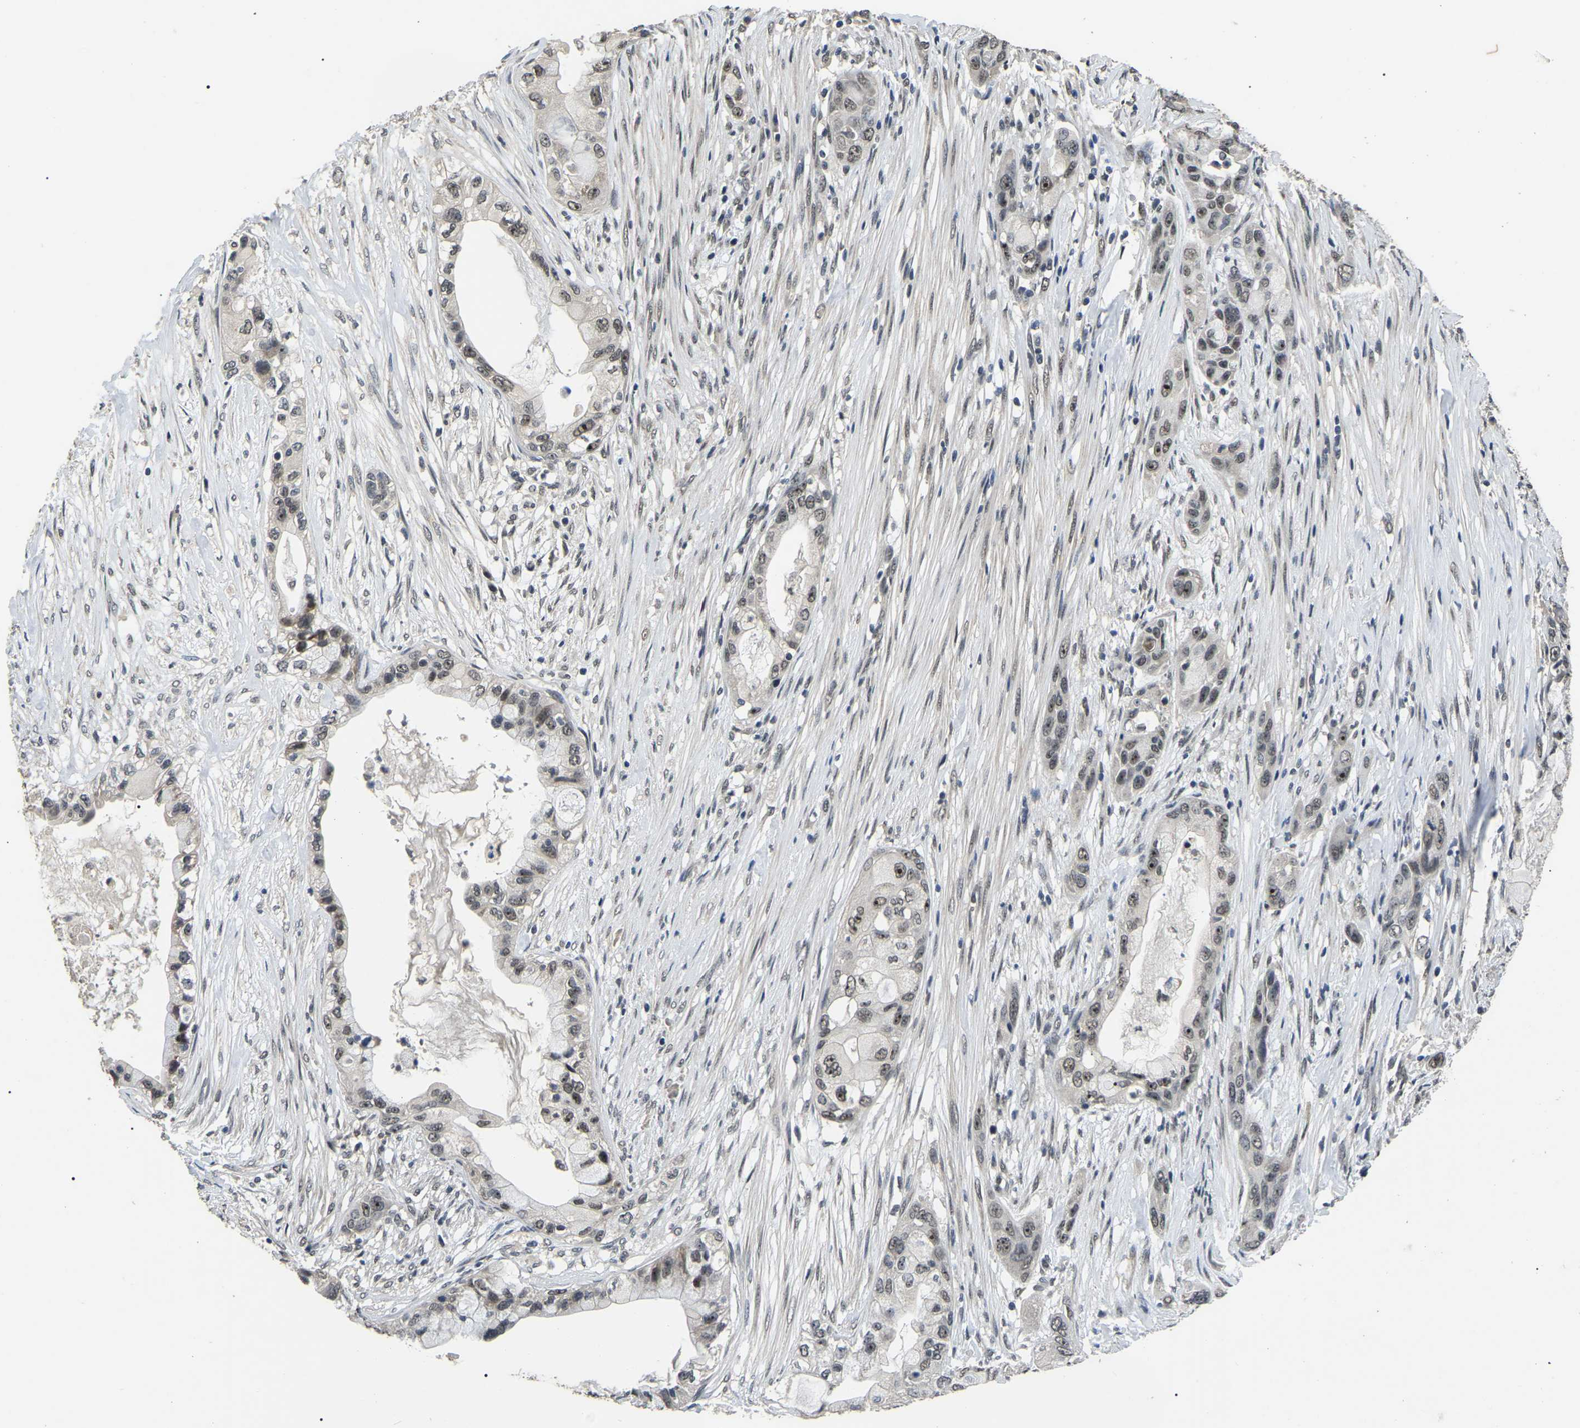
{"staining": {"intensity": "moderate", "quantity": ">75%", "location": "nuclear"}, "tissue": "pancreatic cancer", "cell_type": "Tumor cells", "image_type": "cancer", "snomed": [{"axis": "morphology", "description": "Adenocarcinoma, NOS"}, {"axis": "topography", "description": "Pancreas"}], "caption": "Immunohistochemistry staining of pancreatic cancer, which demonstrates medium levels of moderate nuclear staining in about >75% of tumor cells indicating moderate nuclear protein expression. The staining was performed using DAB (brown) for protein detection and nuclei were counterstained in hematoxylin (blue).", "gene": "PPM1E", "patient": {"sex": "male", "age": 53}}